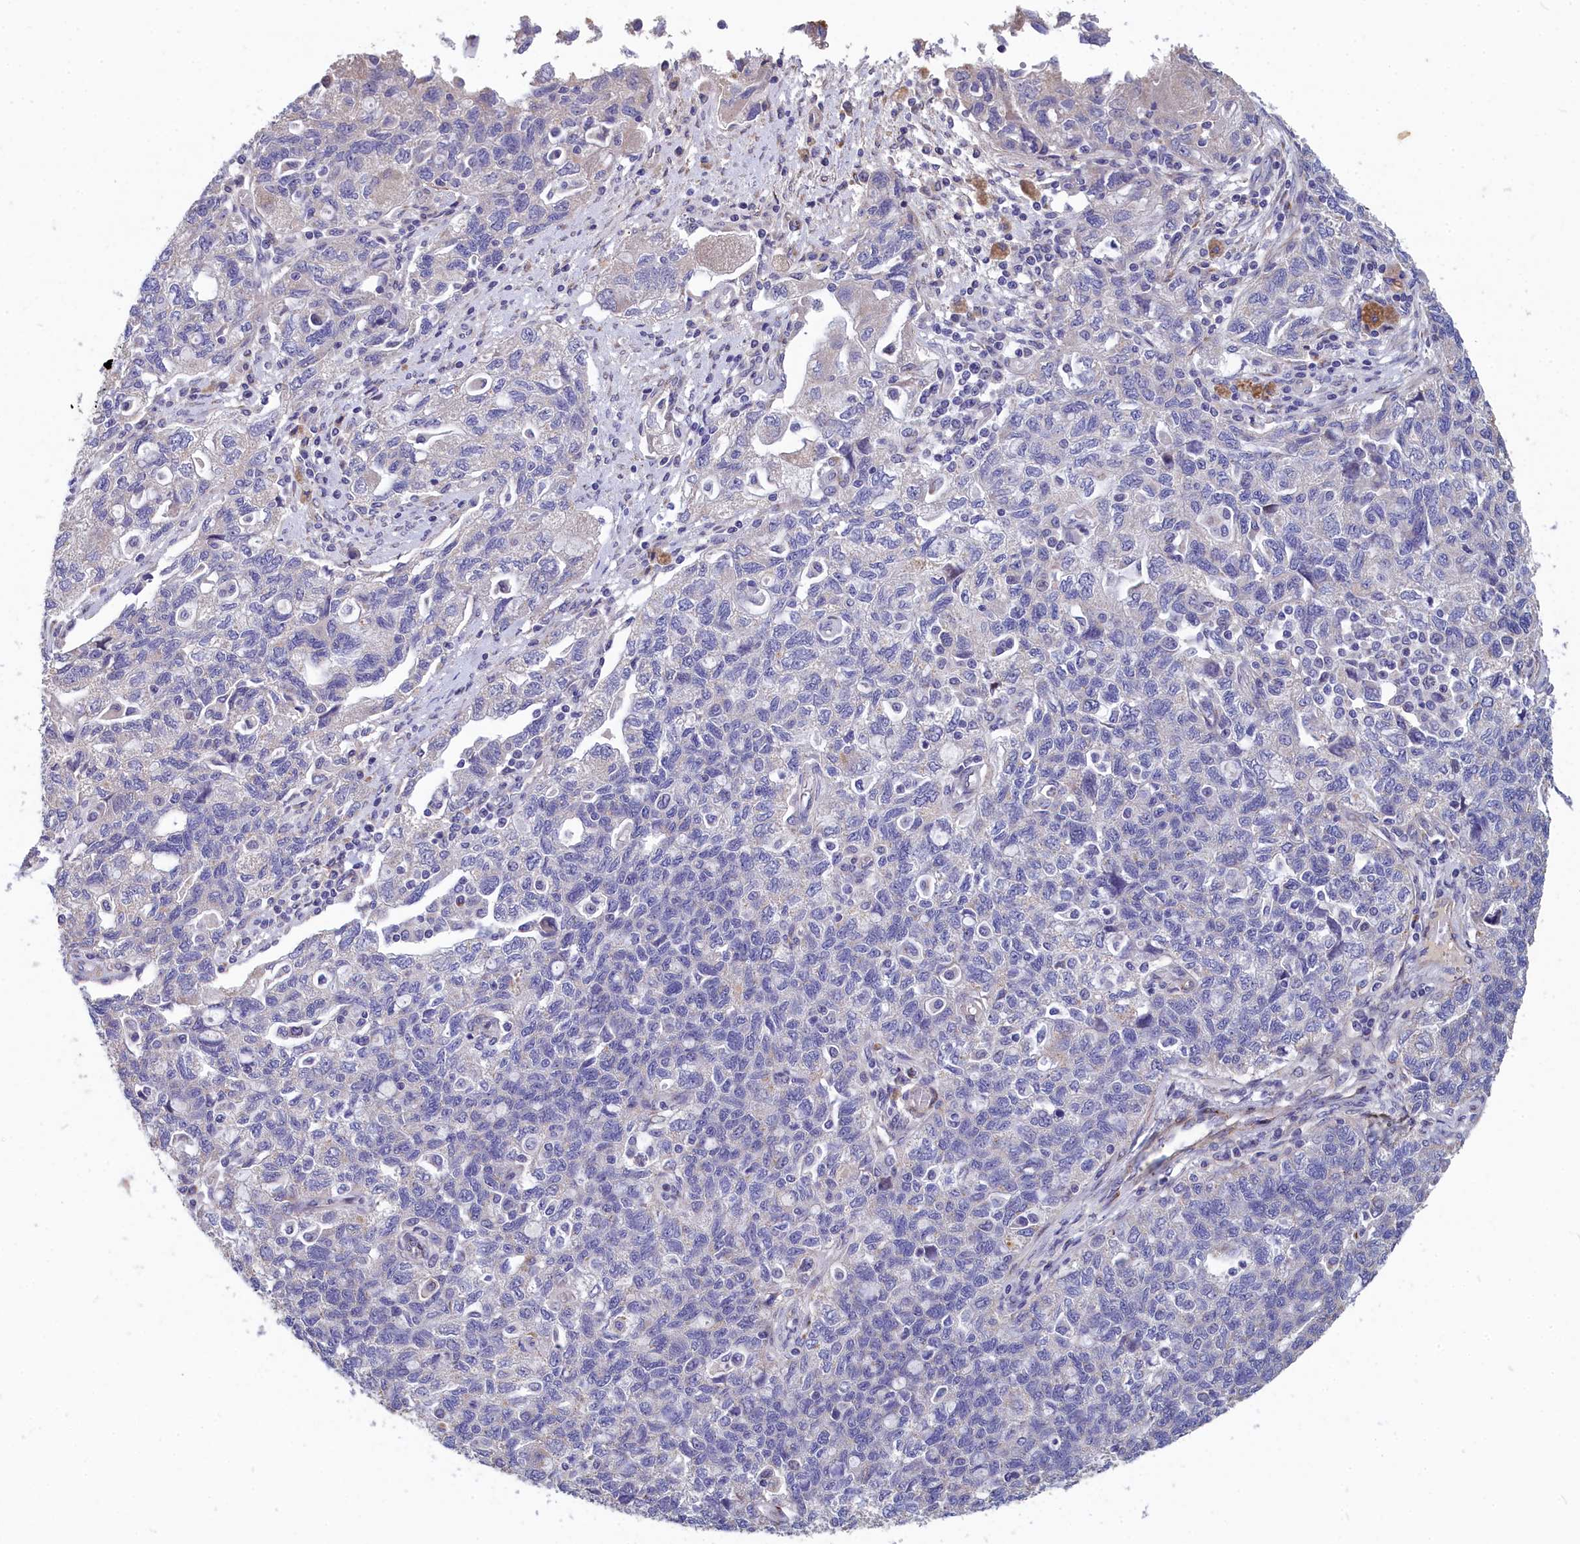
{"staining": {"intensity": "negative", "quantity": "none", "location": "none"}, "tissue": "ovarian cancer", "cell_type": "Tumor cells", "image_type": "cancer", "snomed": [{"axis": "morphology", "description": "Carcinoma, NOS"}, {"axis": "morphology", "description": "Cystadenocarcinoma, serous, NOS"}, {"axis": "topography", "description": "Ovary"}], "caption": "Serous cystadenocarcinoma (ovarian) was stained to show a protein in brown. There is no significant staining in tumor cells.", "gene": "TUBGCP4", "patient": {"sex": "female", "age": 69}}